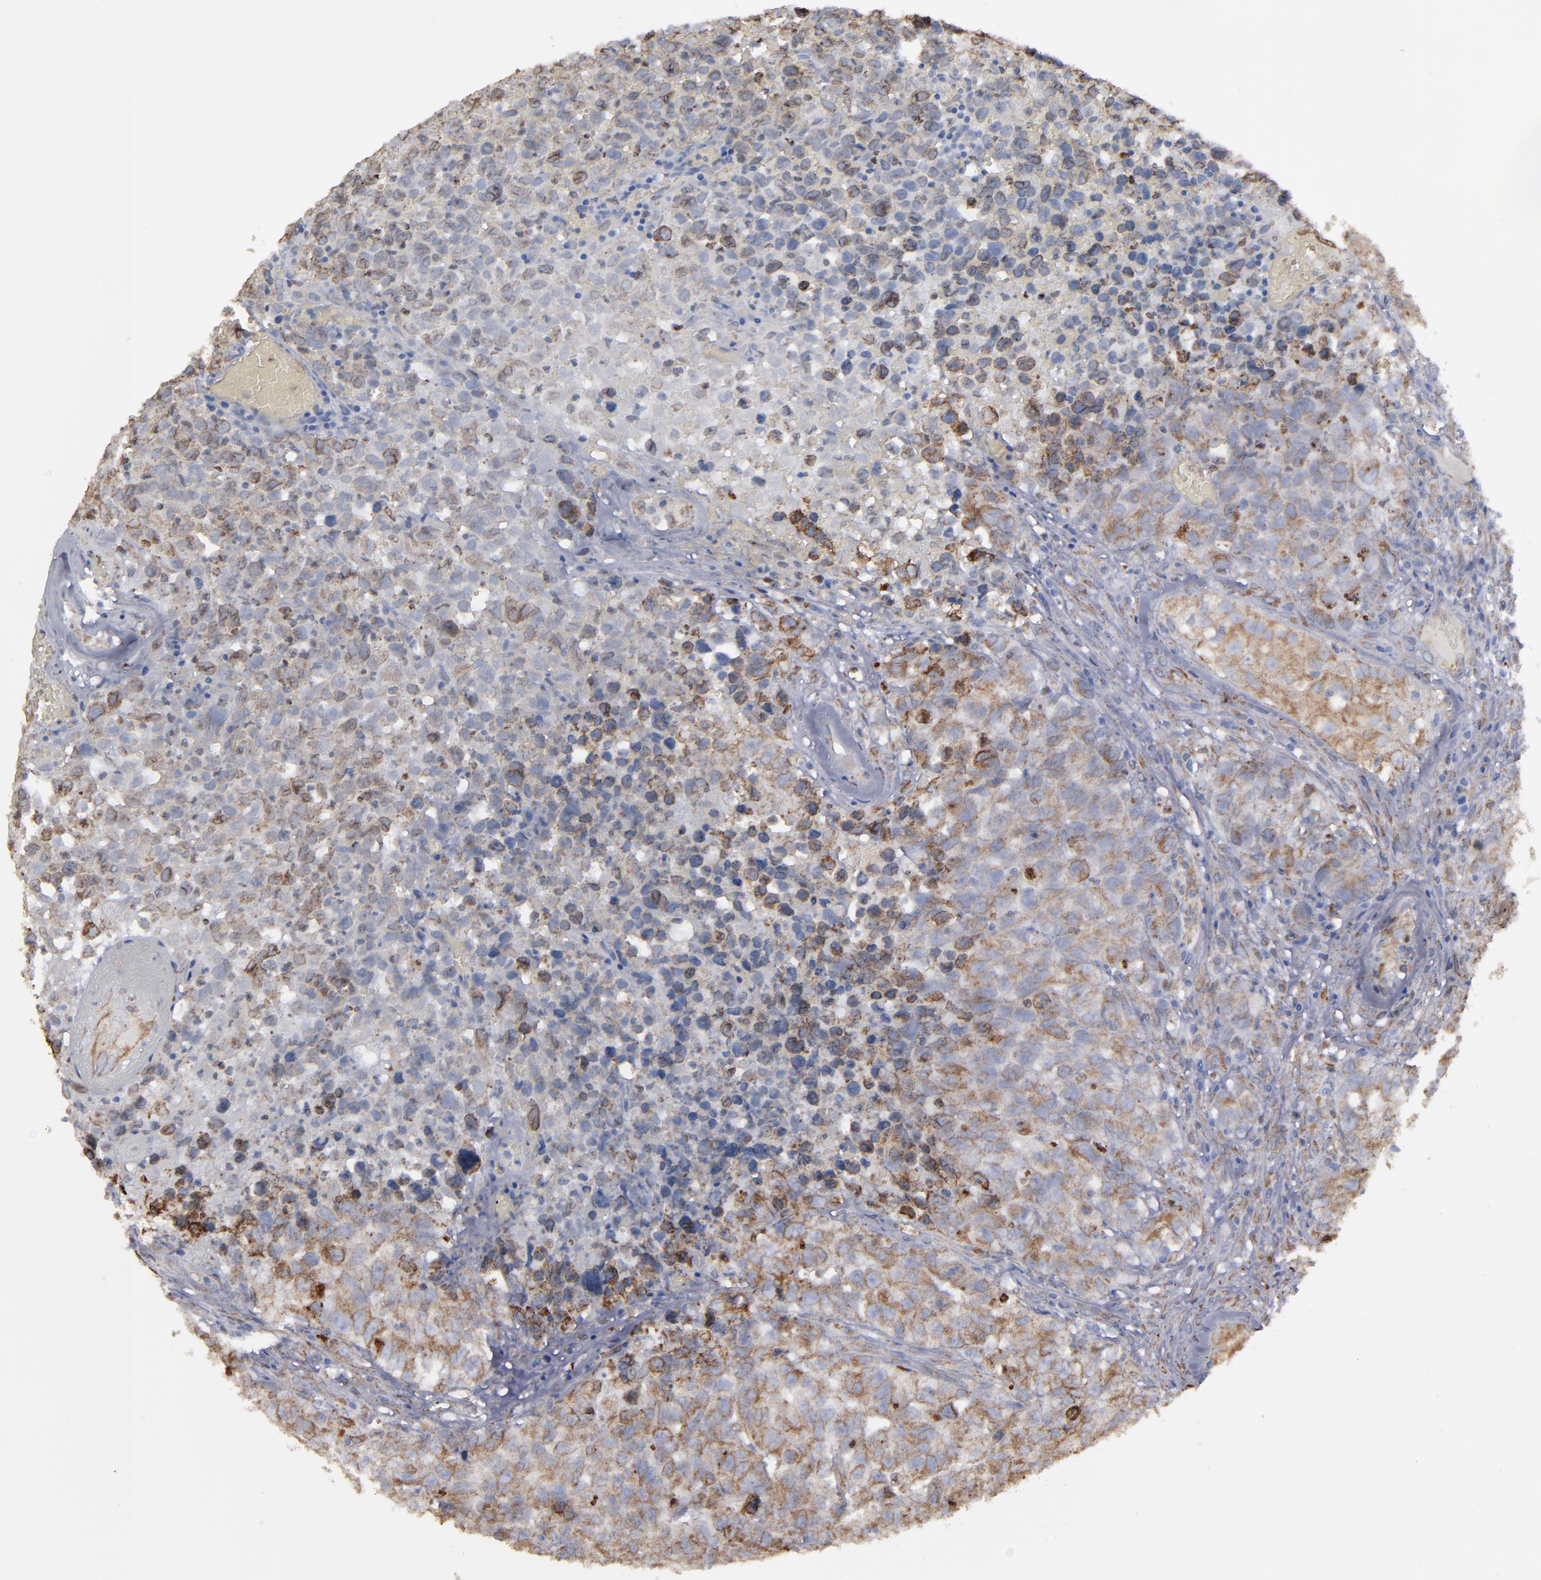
{"staining": {"intensity": "weak", "quantity": ">75%", "location": "cytoplasmic/membranous"}, "tissue": "testis cancer", "cell_type": "Tumor cells", "image_type": "cancer", "snomed": [{"axis": "morphology", "description": "Carcinoma, Embryonal, NOS"}, {"axis": "topography", "description": "Testis"}], "caption": "A histopathology image of human embryonal carcinoma (testis) stained for a protein exhibits weak cytoplasmic/membranous brown staining in tumor cells.", "gene": "ERLIN2", "patient": {"sex": "male", "age": 31}}